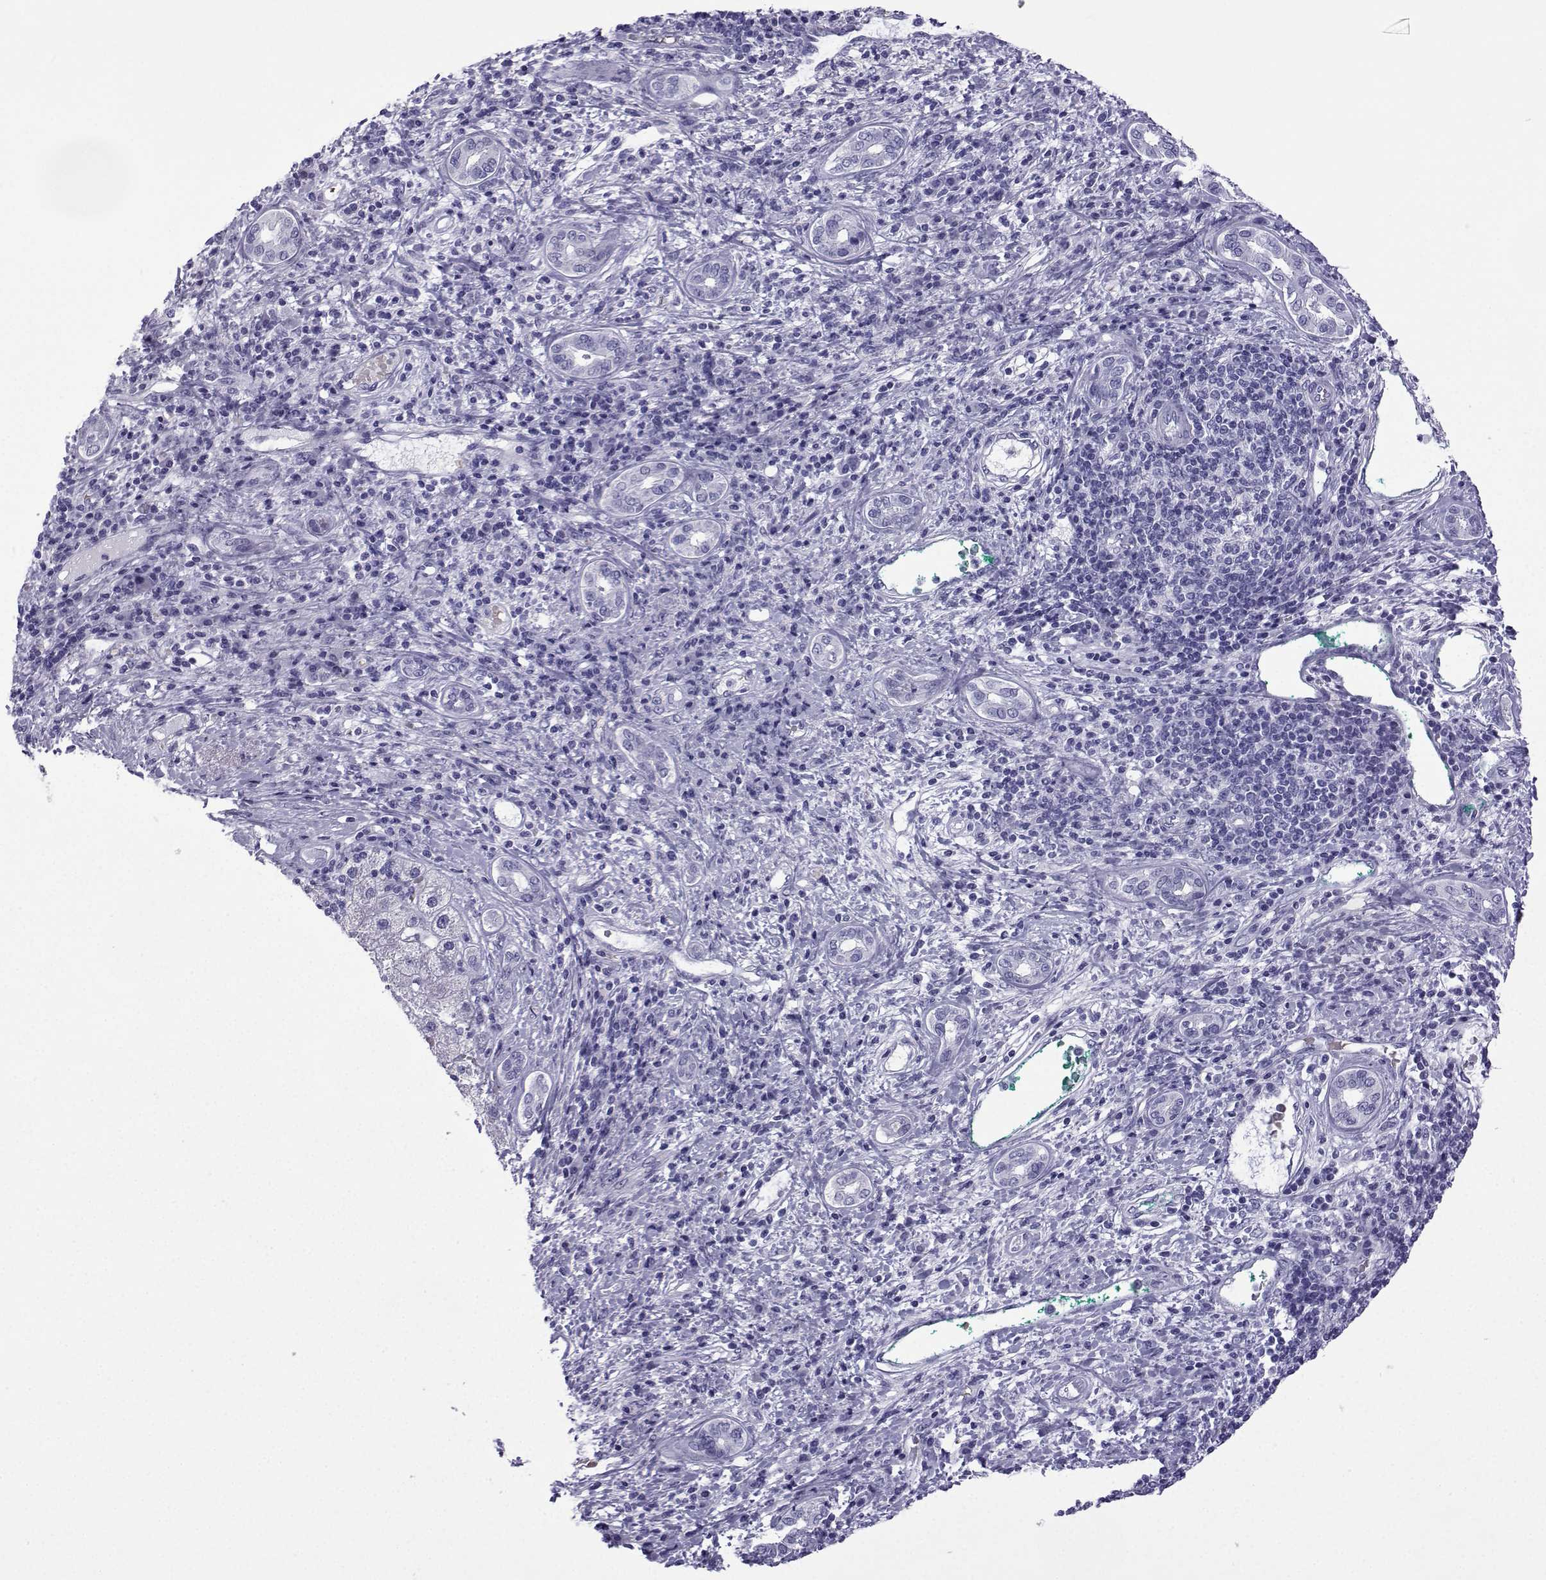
{"staining": {"intensity": "negative", "quantity": "none", "location": "none"}, "tissue": "liver cancer", "cell_type": "Tumor cells", "image_type": "cancer", "snomed": [{"axis": "morphology", "description": "Carcinoma, Hepatocellular, NOS"}, {"axis": "topography", "description": "Liver"}], "caption": "High power microscopy histopathology image of an IHC photomicrograph of liver cancer, revealing no significant positivity in tumor cells. (Stains: DAB IHC with hematoxylin counter stain, Microscopy: brightfield microscopy at high magnification).", "gene": "TRIM46", "patient": {"sex": "male", "age": 65}}